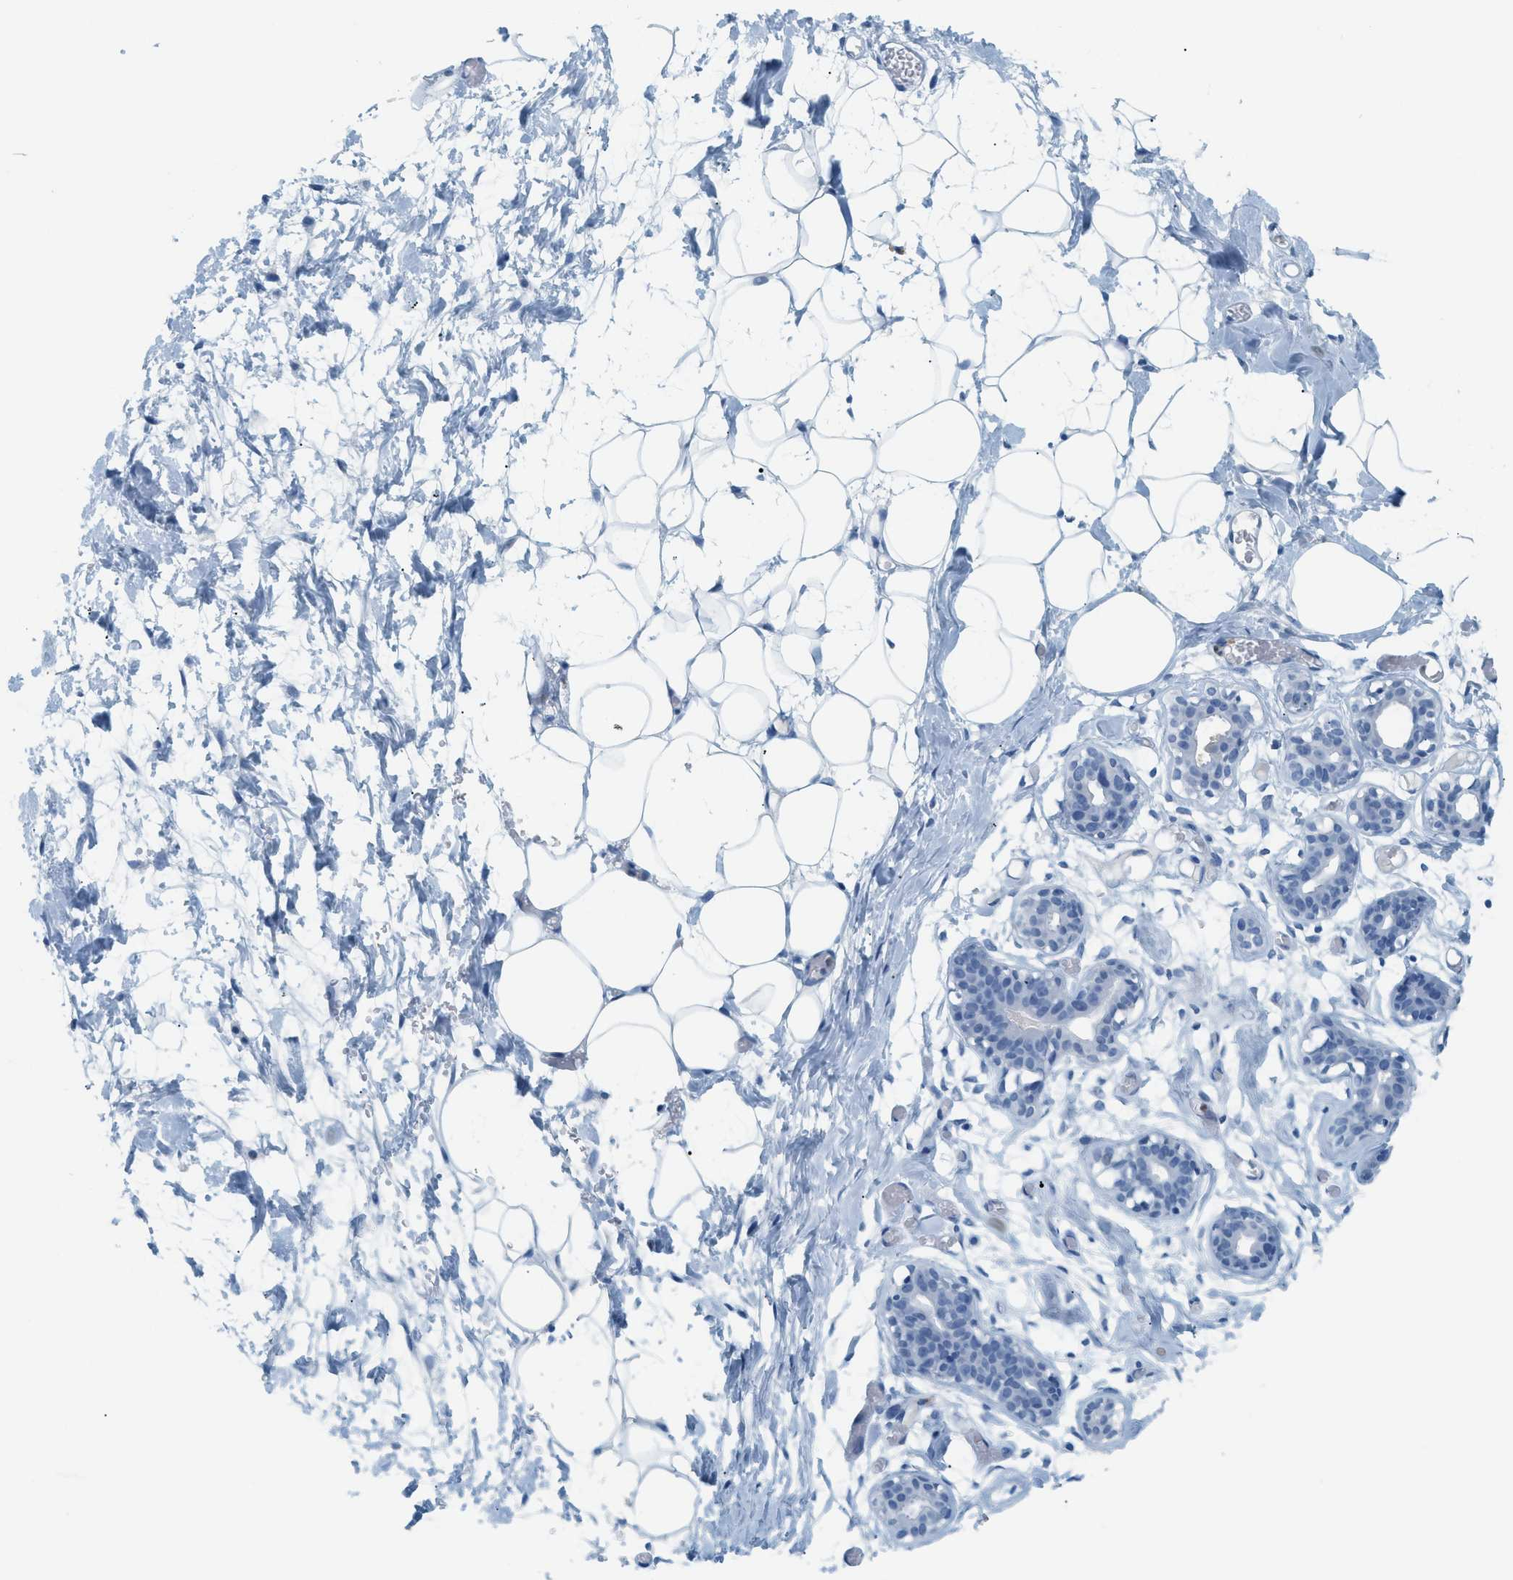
{"staining": {"intensity": "negative", "quantity": "none", "location": "none"}, "tissue": "adipose tissue", "cell_type": "Adipocytes", "image_type": "normal", "snomed": [{"axis": "morphology", "description": "Normal tissue, NOS"}, {"axis": "topography", "description": "Breast"}, {"axis": "topography", "description": "Soft tissue"}], "caption": "DAB (3,3'-diaminobenzidine) immunohistochemical staining of benign adipose tissue shows no significant expression in adipocytes. (Stains: DAB (3,3'-diaminobenzidine) IHC with hematoxylin counter stain, Microscopy: brightfield microscopy at high magnification).", "gene": "LCN2", "patient": {"sex": "female", "age": 25}}